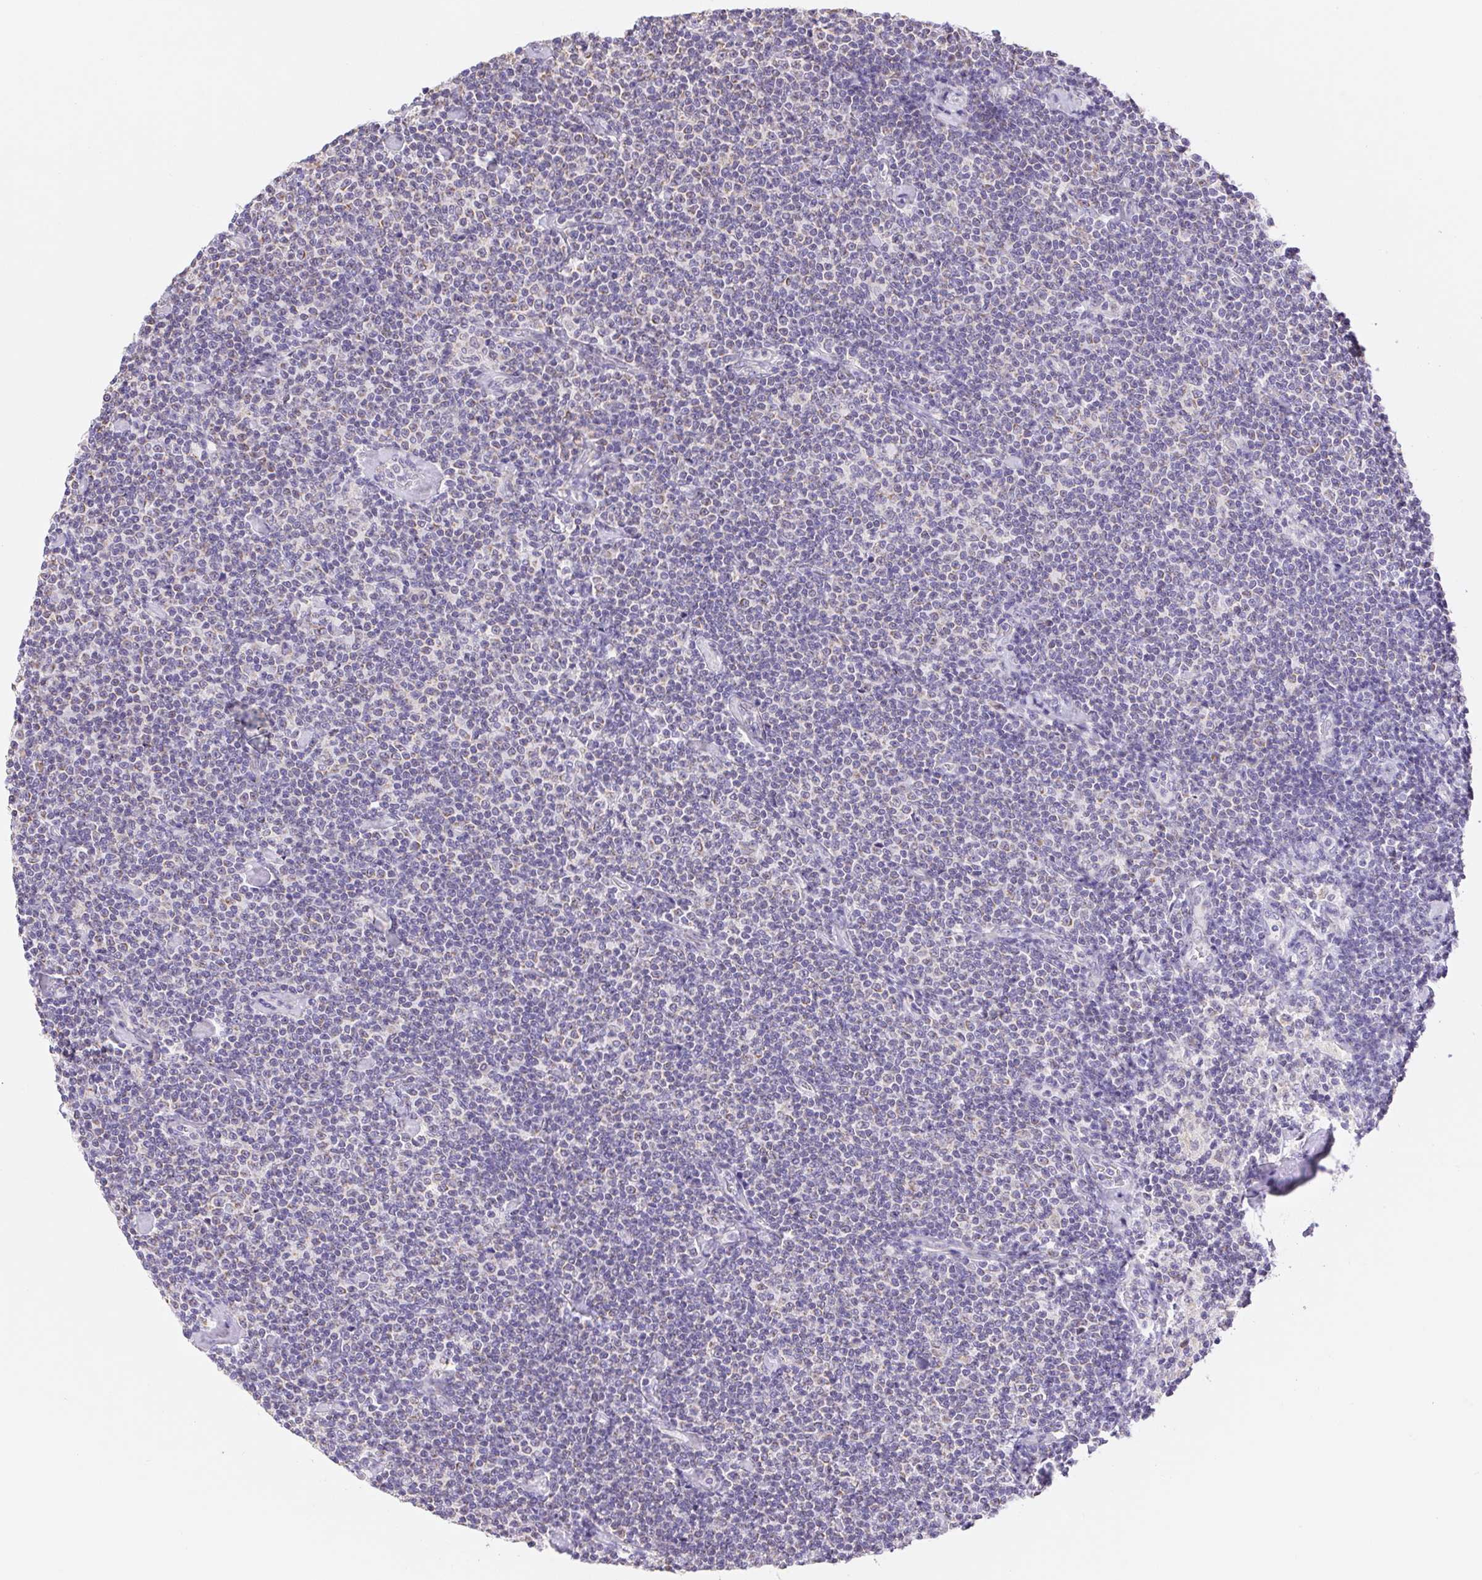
{"staining": {"intensity": "negative", "quantity": "none", "location": "none"}, "tissue": "lymphoma", "cell_type": "Tumor cells", "image_type": "cancer", "snomed": [{"axis": "morphology", "description": "Malignant lymphoma, non-Hodgkin's type, Low grade"}, {"axis": "topography", "description": "Lymph node"}], "caption": "Tumor cells show no significant expression in lymphoma. Brightfield microscopy of IHC stained with DAB (3,3'-diaminobenzidine) (brown) and hematoxylin (blue), captured at high magnification.", "gene": "FKBP6", "patient": {"sex": "male", "age": 81}}